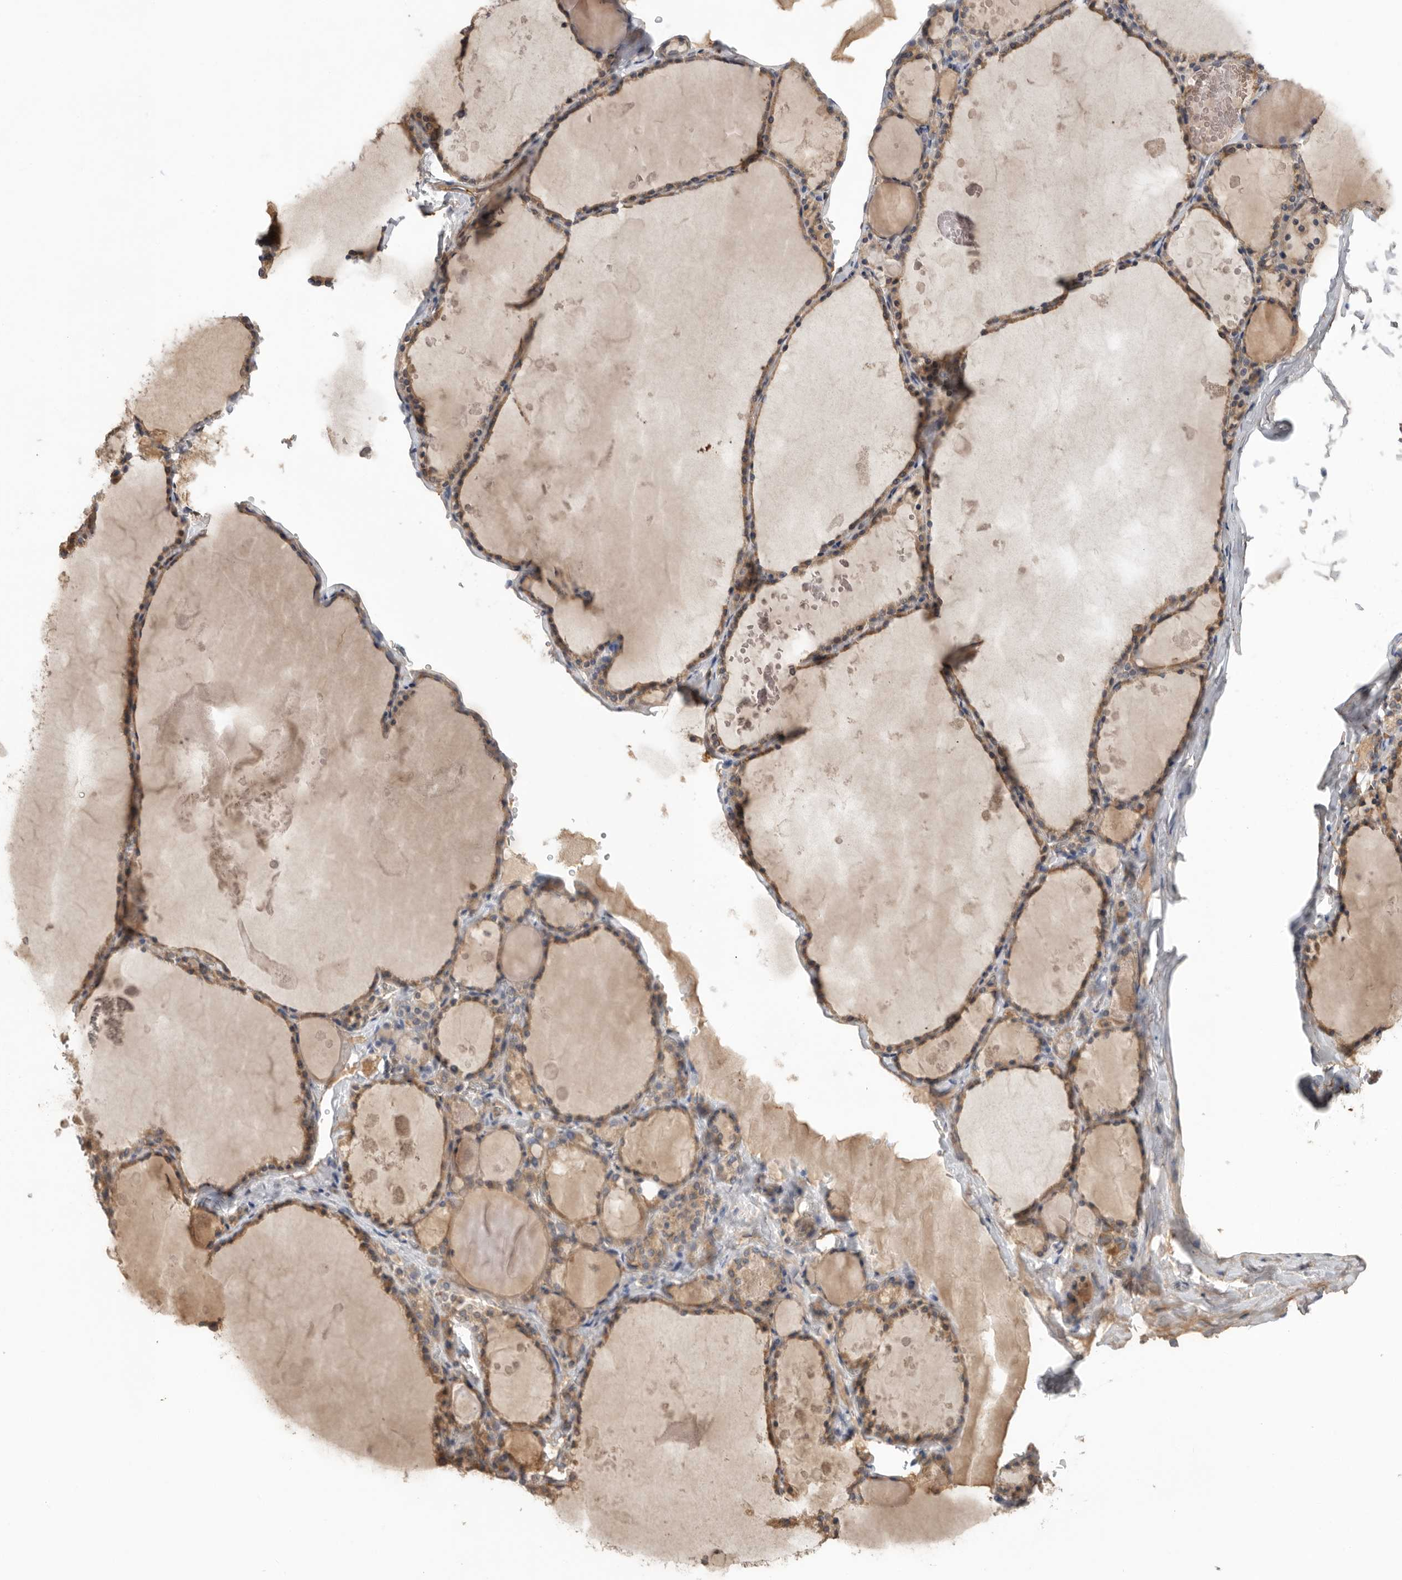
{"staining": {"intensity": "moderate", "quantity": ">75%", "location": "cytoplasmic/membranous"}, "tissue": "thyroid gland", "cell_type": "Glandular cells", "image_type": "normal", "snomed": [{"axis": "morphology", "description": "Normal tissue, NOS"}, {"axis": "topography", "description": "Thyroid gland"}], "caption": "Thyroid gland stained for a protein (brown) reveals moderate cytoplasmic/membranous positive positivity in about >75% of glandular cells.", "gene": "CDC42BPB", "patient": {"sex": "male", "age": 56}}